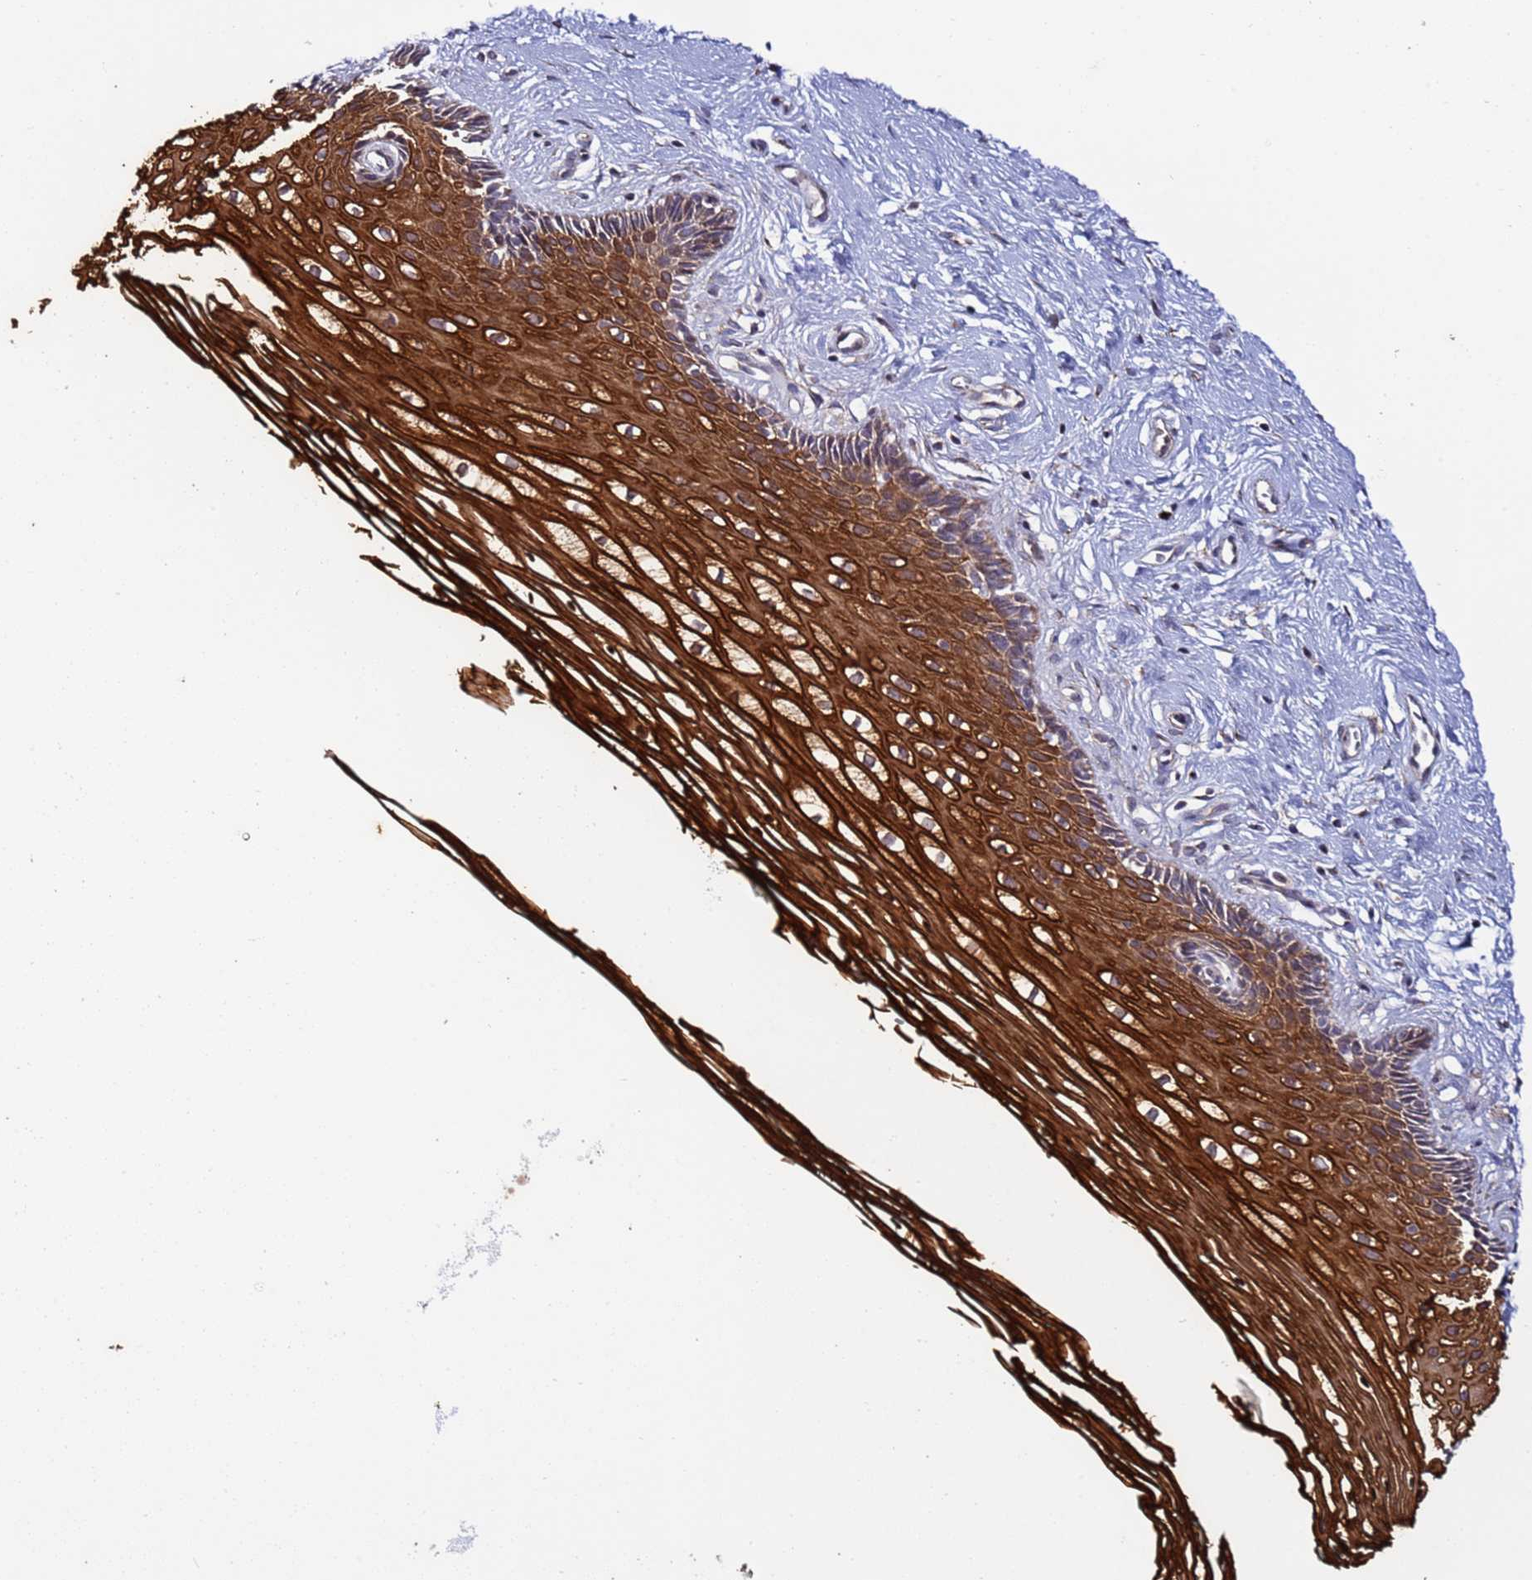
{"staining": {"intensity": "moderate", "quantity": ">75%", "location": "cytoplasmic/membranous"}, "tissue": "cervix", "cell_type": "Glandular cells", "image_type": "normal", "snomed": [{"axis": "morphology", "description": "Normal tissue, NOS"}, {"axis": "topography", "description": "Cervix"}], "caption": "Moderate cytoplasmic/membranous positivity for a protein is identified in about >75% of glandular cells of normal cervix using immunohistochemistry (IHC).", "gene": "TMEM176B", "patient": {"sex": "female", "age": 33}}